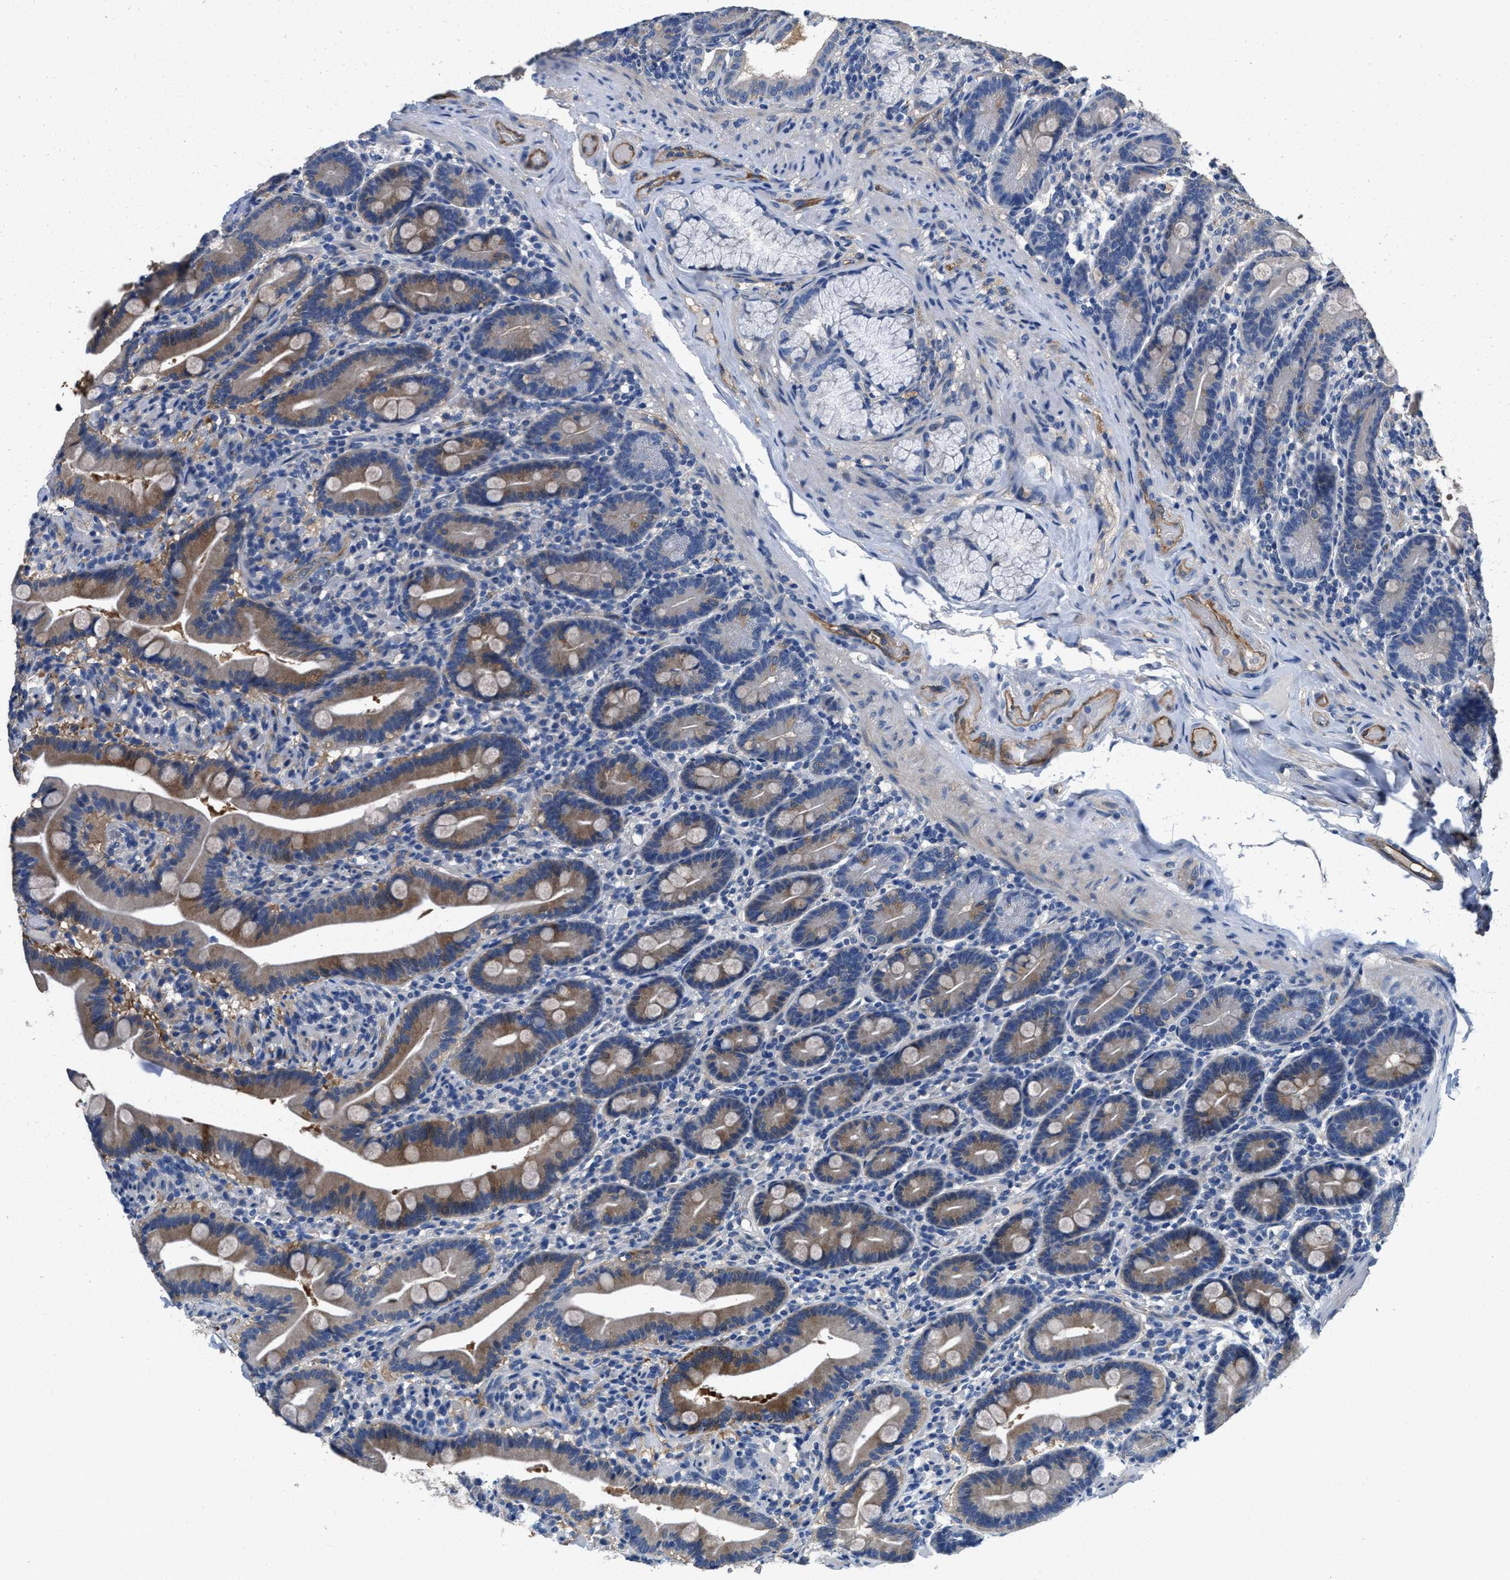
{"staining": {"intensity": "moderate", "quantity": "25%-75%", "location": "cytoplasmic/membranous"}, "tissue": "duodenum", "cell_type": "Glandular cells", "image_type": "normal", "snomed": [{"axis": "morphology", "description": "Normal tissue, NOS"}, {"axis": "topography", "description": "Duodenum"}], "caption": "High-power microscopy captured an IHC micrograph of unremarkable duodenum, revealing moderate cytoplasmic/membranous staining in approximately 25%-75% of glandular cells. The staining was performed using DAB, with brown indicating positive protein expression. Nuclei are stained blue with hematoxylin.", "gene": "PEG10", "patient": {"sex": "male", "age": 54}}